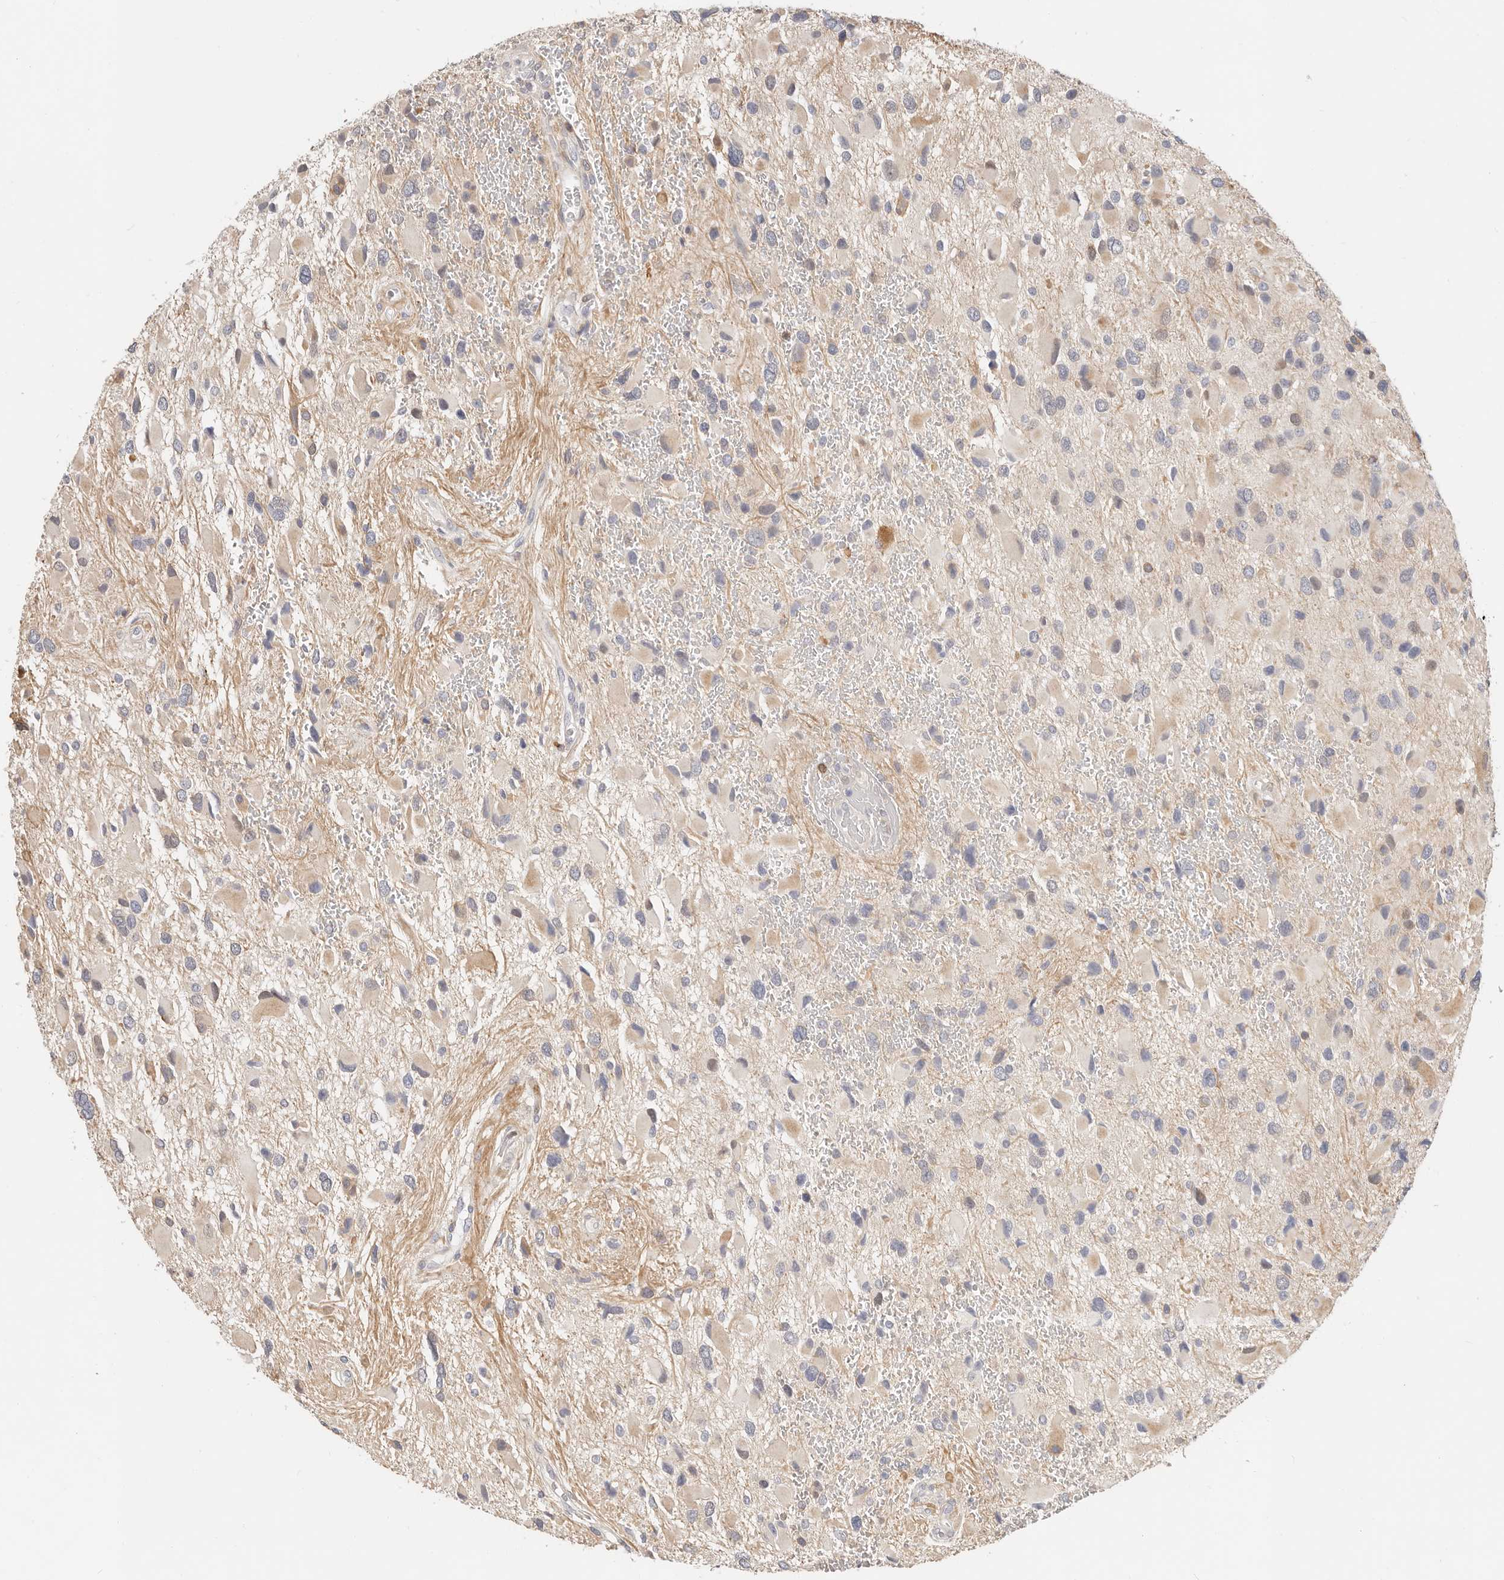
{"staining": {"intensity": "weak", "quantity": "25%-75%", "location": "cytoplasmic/membranous"}, "tissue": "glioma", "cell_type": "Tumor cells", "image_type": "cancer", "snomed": [{"axis": "morphology", "description": "Glioma, malignant, High grade"}, {"axis": "topography", "description": "Brain"}], "caption": "The micrograph demonstrates immunohistochemical staining of glioma. There is weak cytoplasmic/membranous positivity is appreciated in about 25%-75% of tumor cells. The staining was performed using DAB, with brown indicating positive protein expression. Nuclei are stained blue with hematoxylin.", "gene": "TMEM63B", "patient": {"sex": "male", "age": 53}}